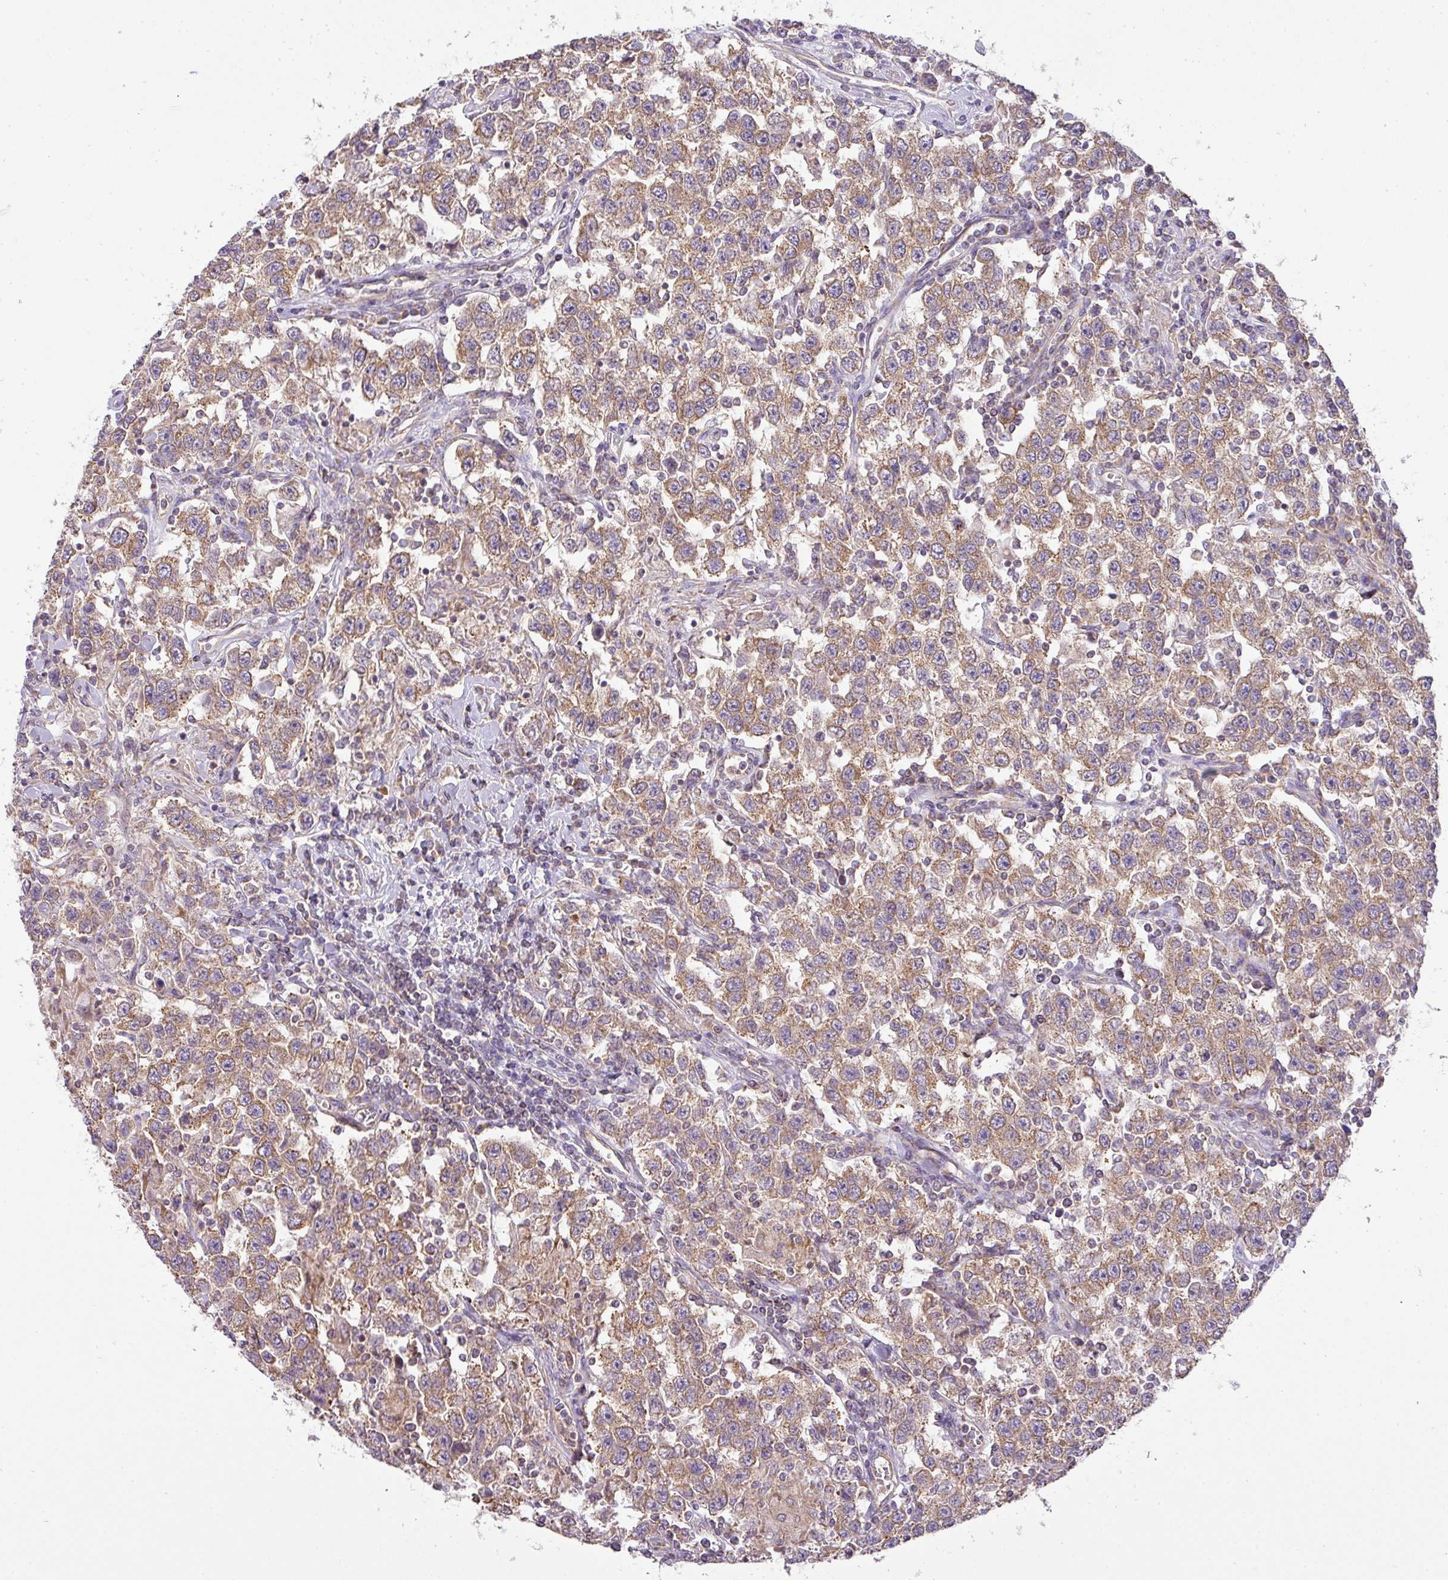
{"staining": {"intensity": "moderate", "quantity": ">75%", "location": "cytoplasmic/membranous"}, "tissue": "testis cancer", "cell_type": "Tumor cells", "image_type": "cancer", "snomed": [{"axis": "morphology", "description": "Seminoma, NOS"}, {"axis": "topography", "description": "Testis"}], "caption": "Approximately >75% of tumor cells in human seminoma (testis) show moderate cytoplasmic/membranous protein positivity as visualized by brown immunohistochemical staining.", "gene": "ZNF211", "patient": {"sex": "male", "age": 41}}